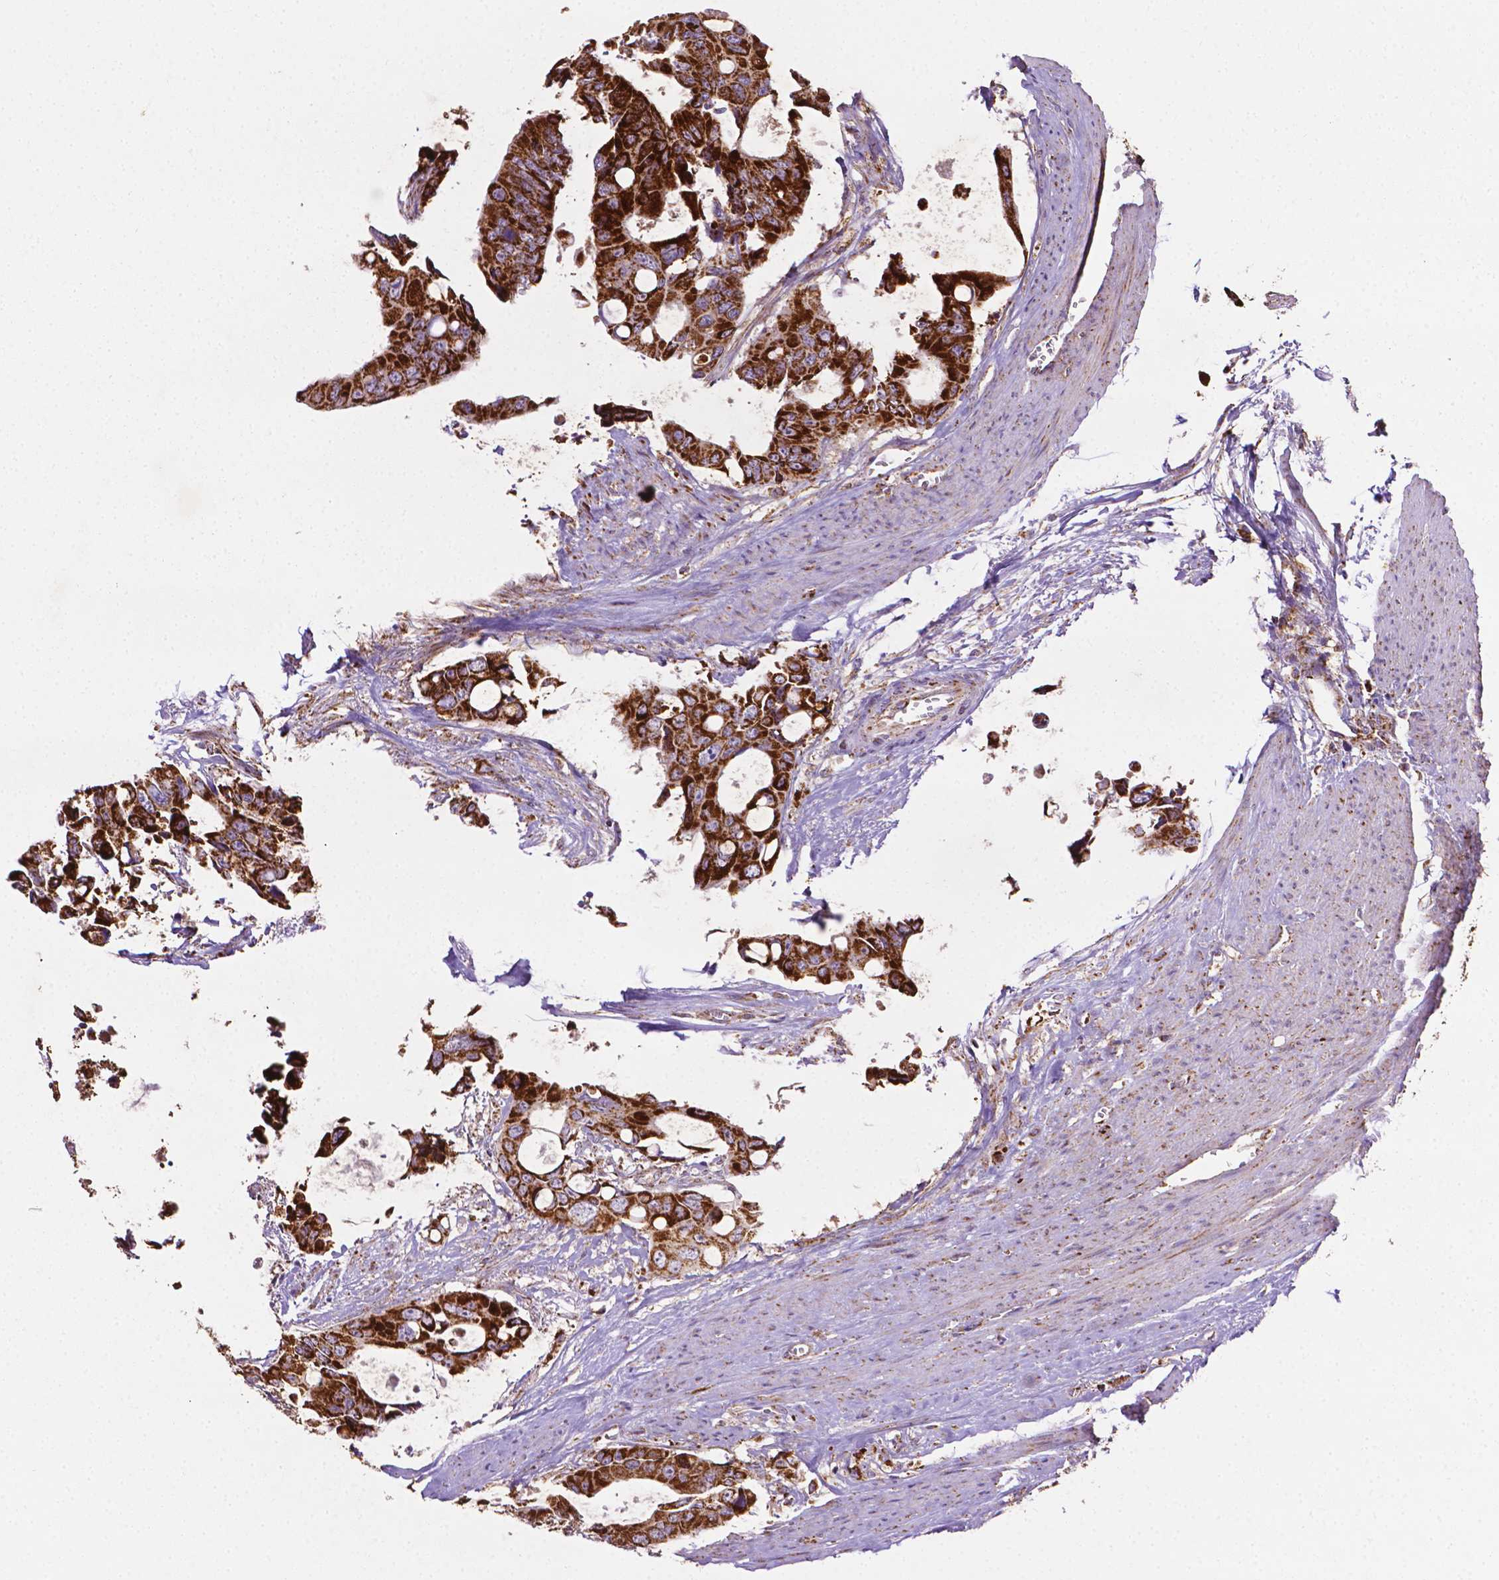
{"staining": {"intensity": "strong", "quantity": ">75%", "location": "cytoplasmic/membranous"}, "tissue": "colorectal cancer", "cell_type": "Tumor cells", "image_type": "cancer", "snomed": [{"axis": "morphology", "description": "Adenocarcinoma, NOS"}, {"axis": "topography", "description": "Rectum"}], "caption": "The immunohistochemical stain shows strong cytoplasmic/membranous expression in tumor cells of colorectal adenocarcinoma tissue.", "gene": "ILVBL", "patient": {"sex": "male", "age": 76}}